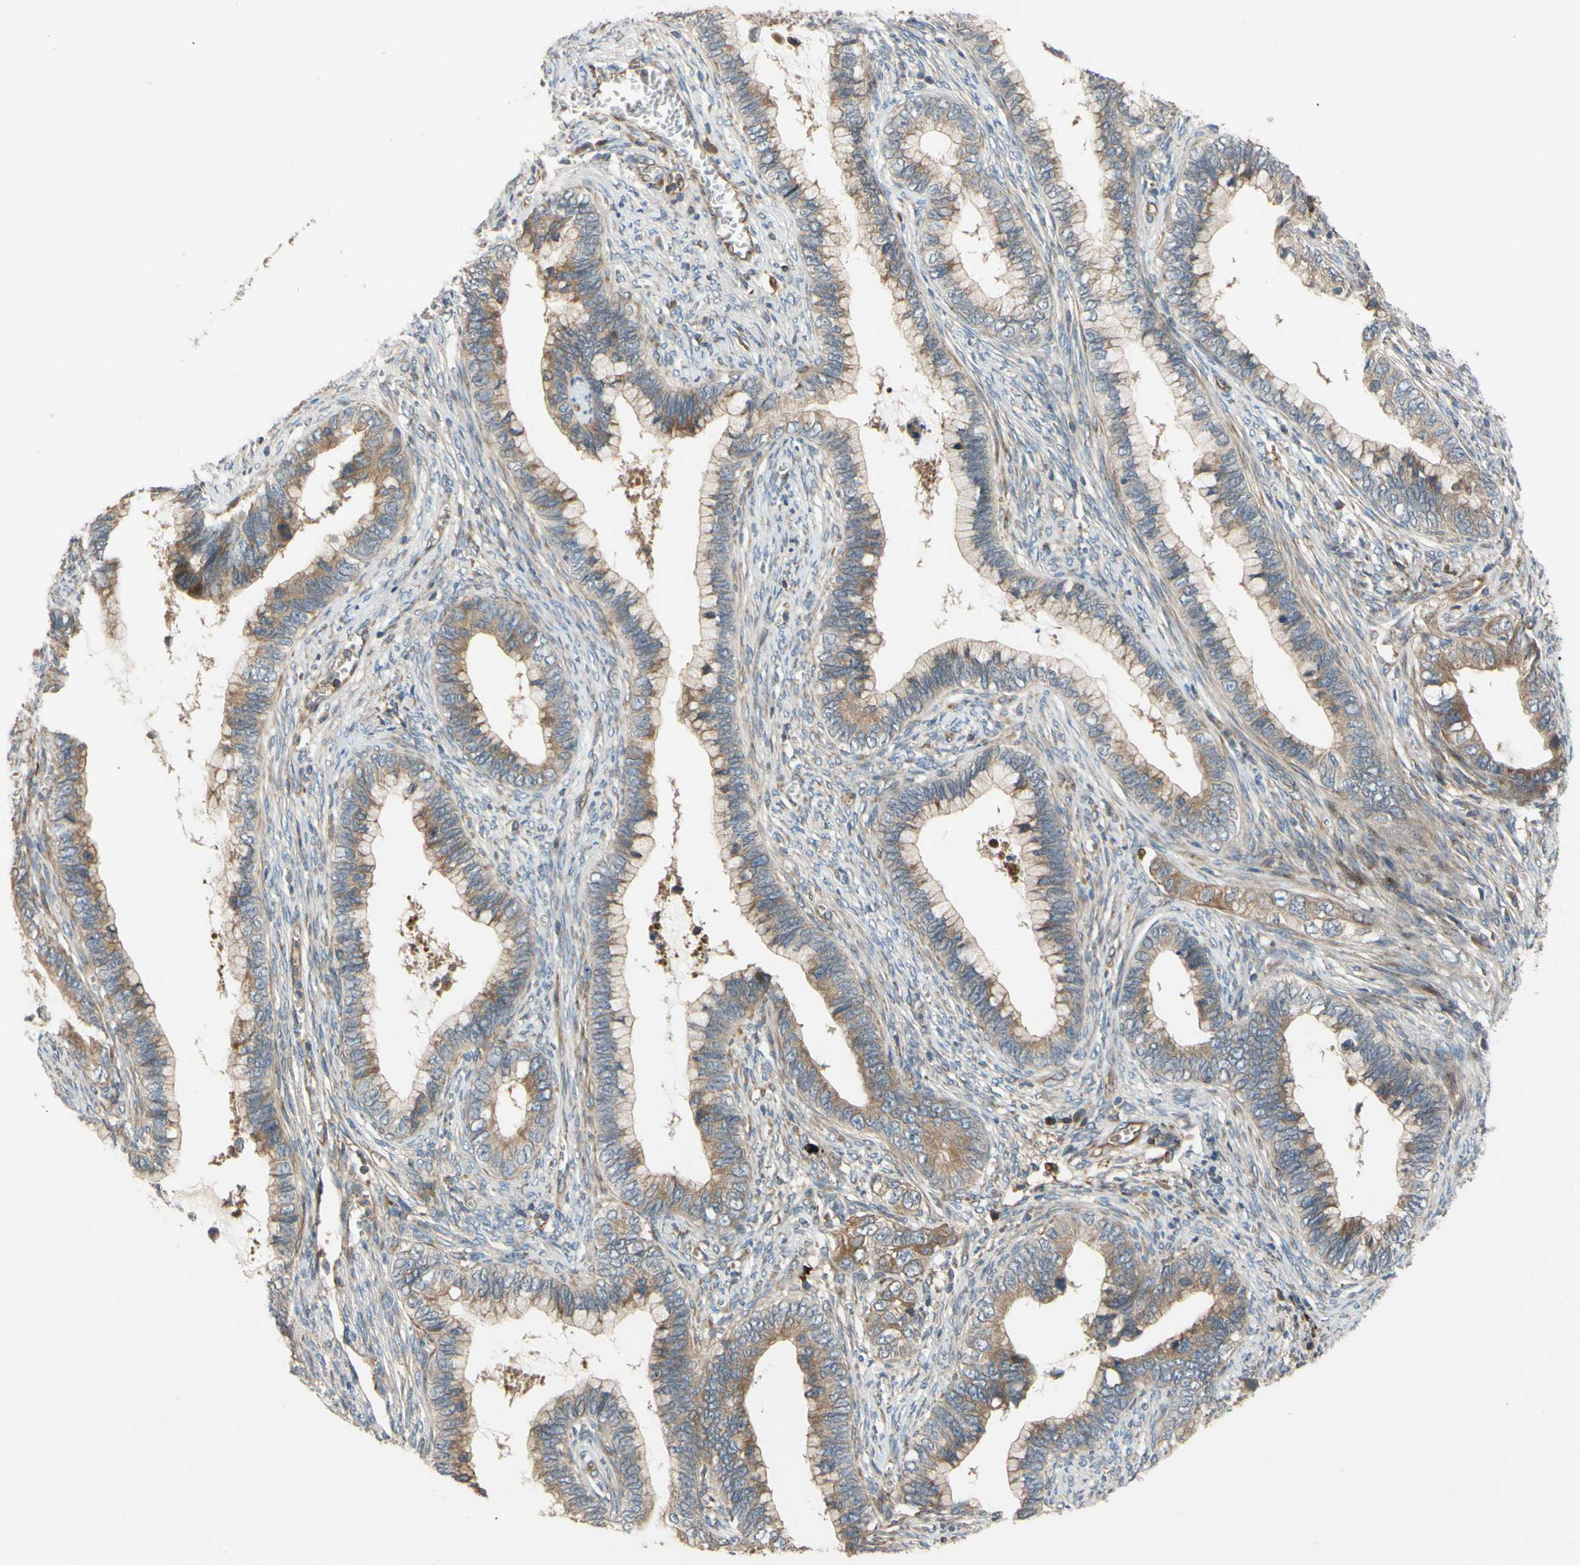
{"staining": {"intensity": "moderate", "quantity": "25%-75%", "location": "cytoplasmic/membranous"}, "tissue": "cervical cancer", "cell_type": "Tumor cells", "image_type": "cancer", "snomed": [{"axis": "morphology", "description": "Adenocarcinoma, NOS"}, {"axis": "topography", "description": "Cervix"}], "caption": "Cervical cancer (adenocarcinoma) was stained to show a protein in brown. There is medium levels of moderate cytoplasmic/membranous positivity in approximately 25%-75% of tumor cells.", "gene": "SPTLC1", "patient": {"sex": "female", "age": 44}}